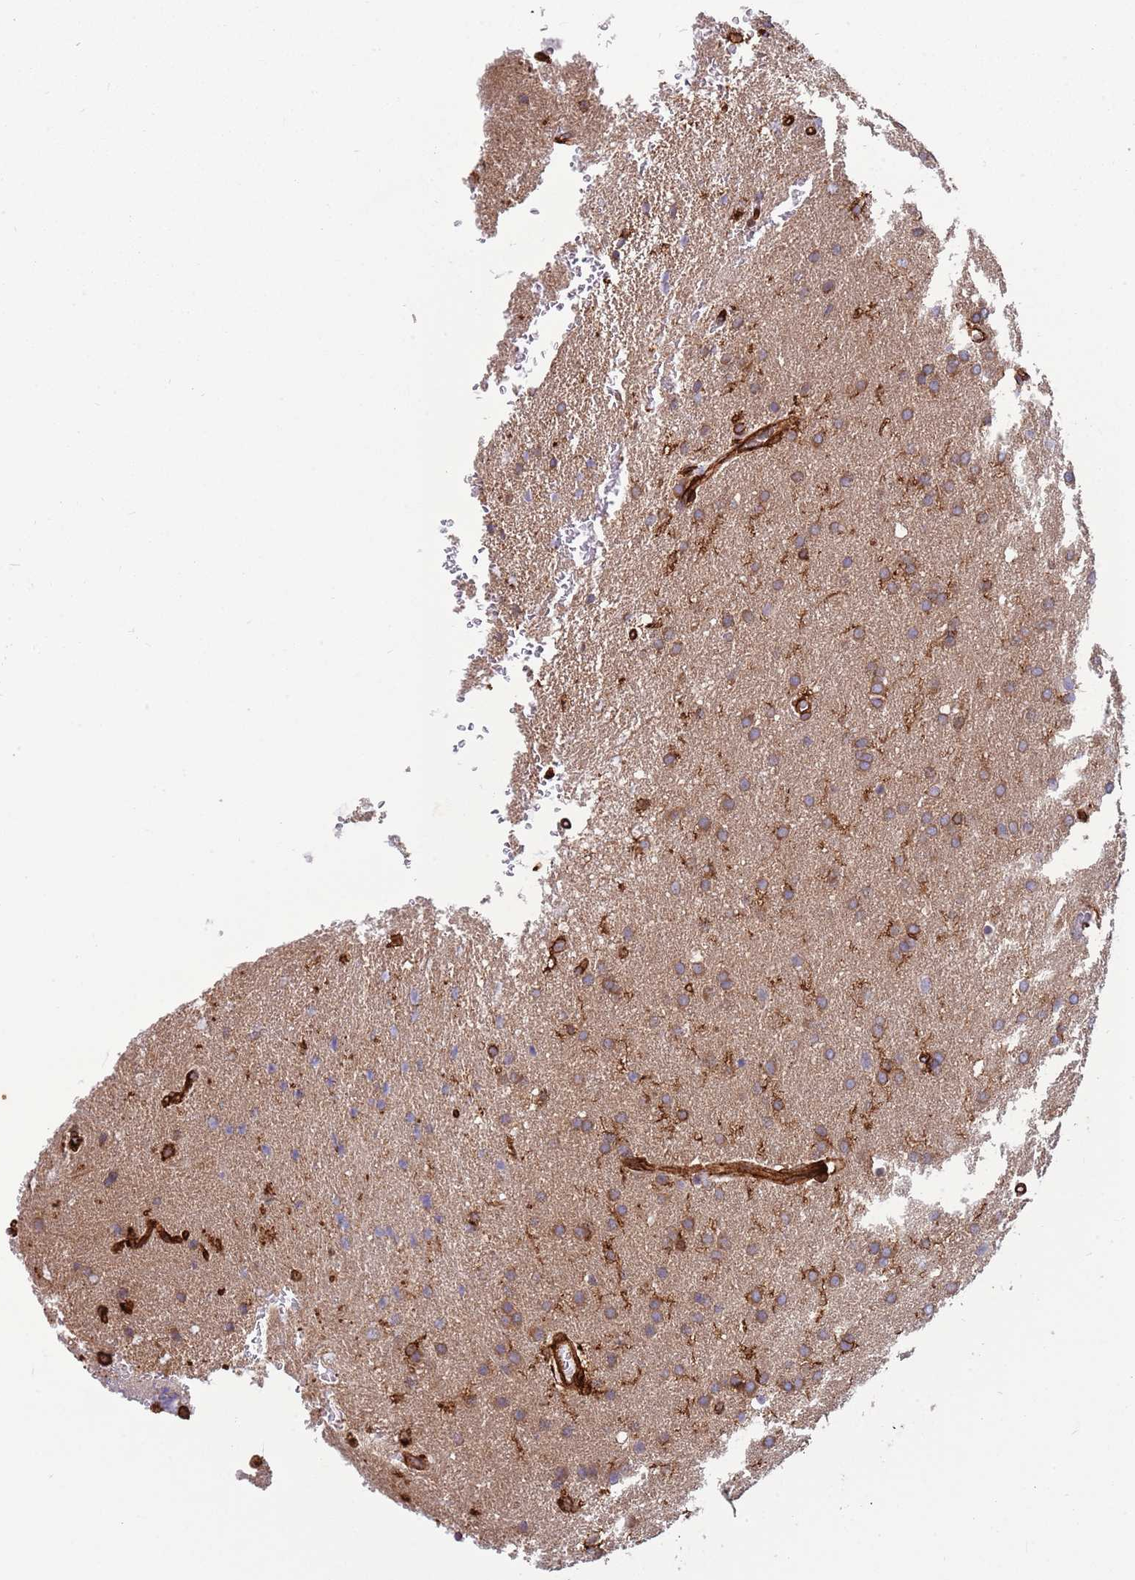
{"staining": {"intensity": "moderate", "quantity": "<25%", "location": "cytoplasmic/membranous"}, "tissue": "glioma", "cell_type": "Tumor cells", "image_type": "cancer", "snomed": [{"axis": "morphology", "description": "Glioma, malignant, Low grade"}, {"axis": "topography", "description": "Brain"}], "caption": "DAB (3,3'-diaminobenzidine) immunohistochemical staining of human malignant glioma (low-grade) exhibits moderate cytoplasmic/membranous protein positivity in approximately <25% of tumor cells.", "gene": "KBTBD7", "patient": {"sex": "female", "age": 32}}